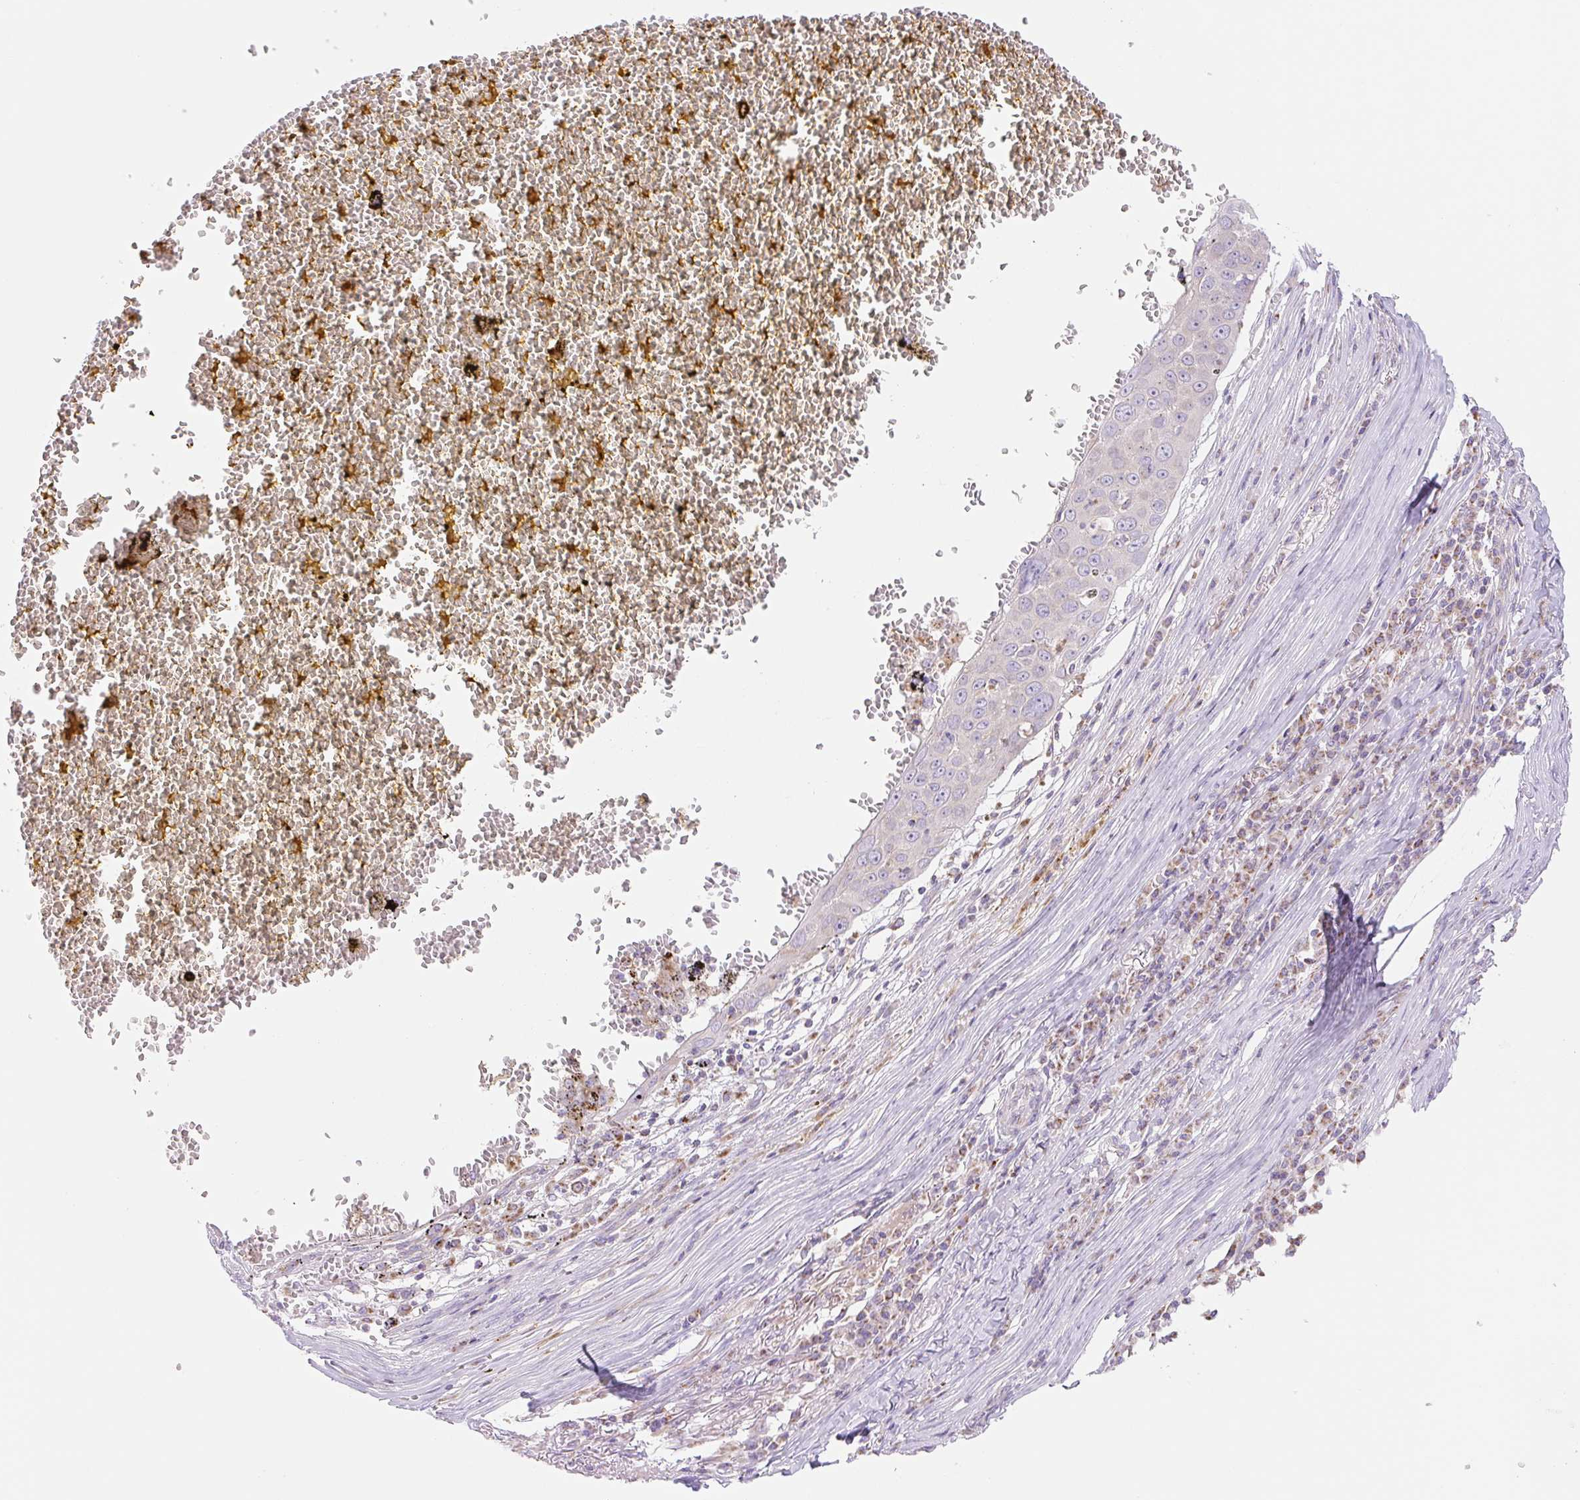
{"staining": {"intensity": "negative", "quantity": "none", "location": "none"}, "tissue": "skin cancer", "cell_type": "Tumor cells", "image_type": "cancer", "snomed": [{"axis": "morphology", "description": "Squamous cell carcinoma, NOS"}, {"axis": "topography", "description": "Skin"}], "caption": "An IHC micrograph of skin cancer is shown. There is no staining in tumor cells of skin cancer. Brightfield microscopy of immunohistochemistry stained with DAB (brown) and hematoxylin (blue), captured at high magnification.", "gene": "FOCAD", "patient": {"sex": "male", "age": 71}}